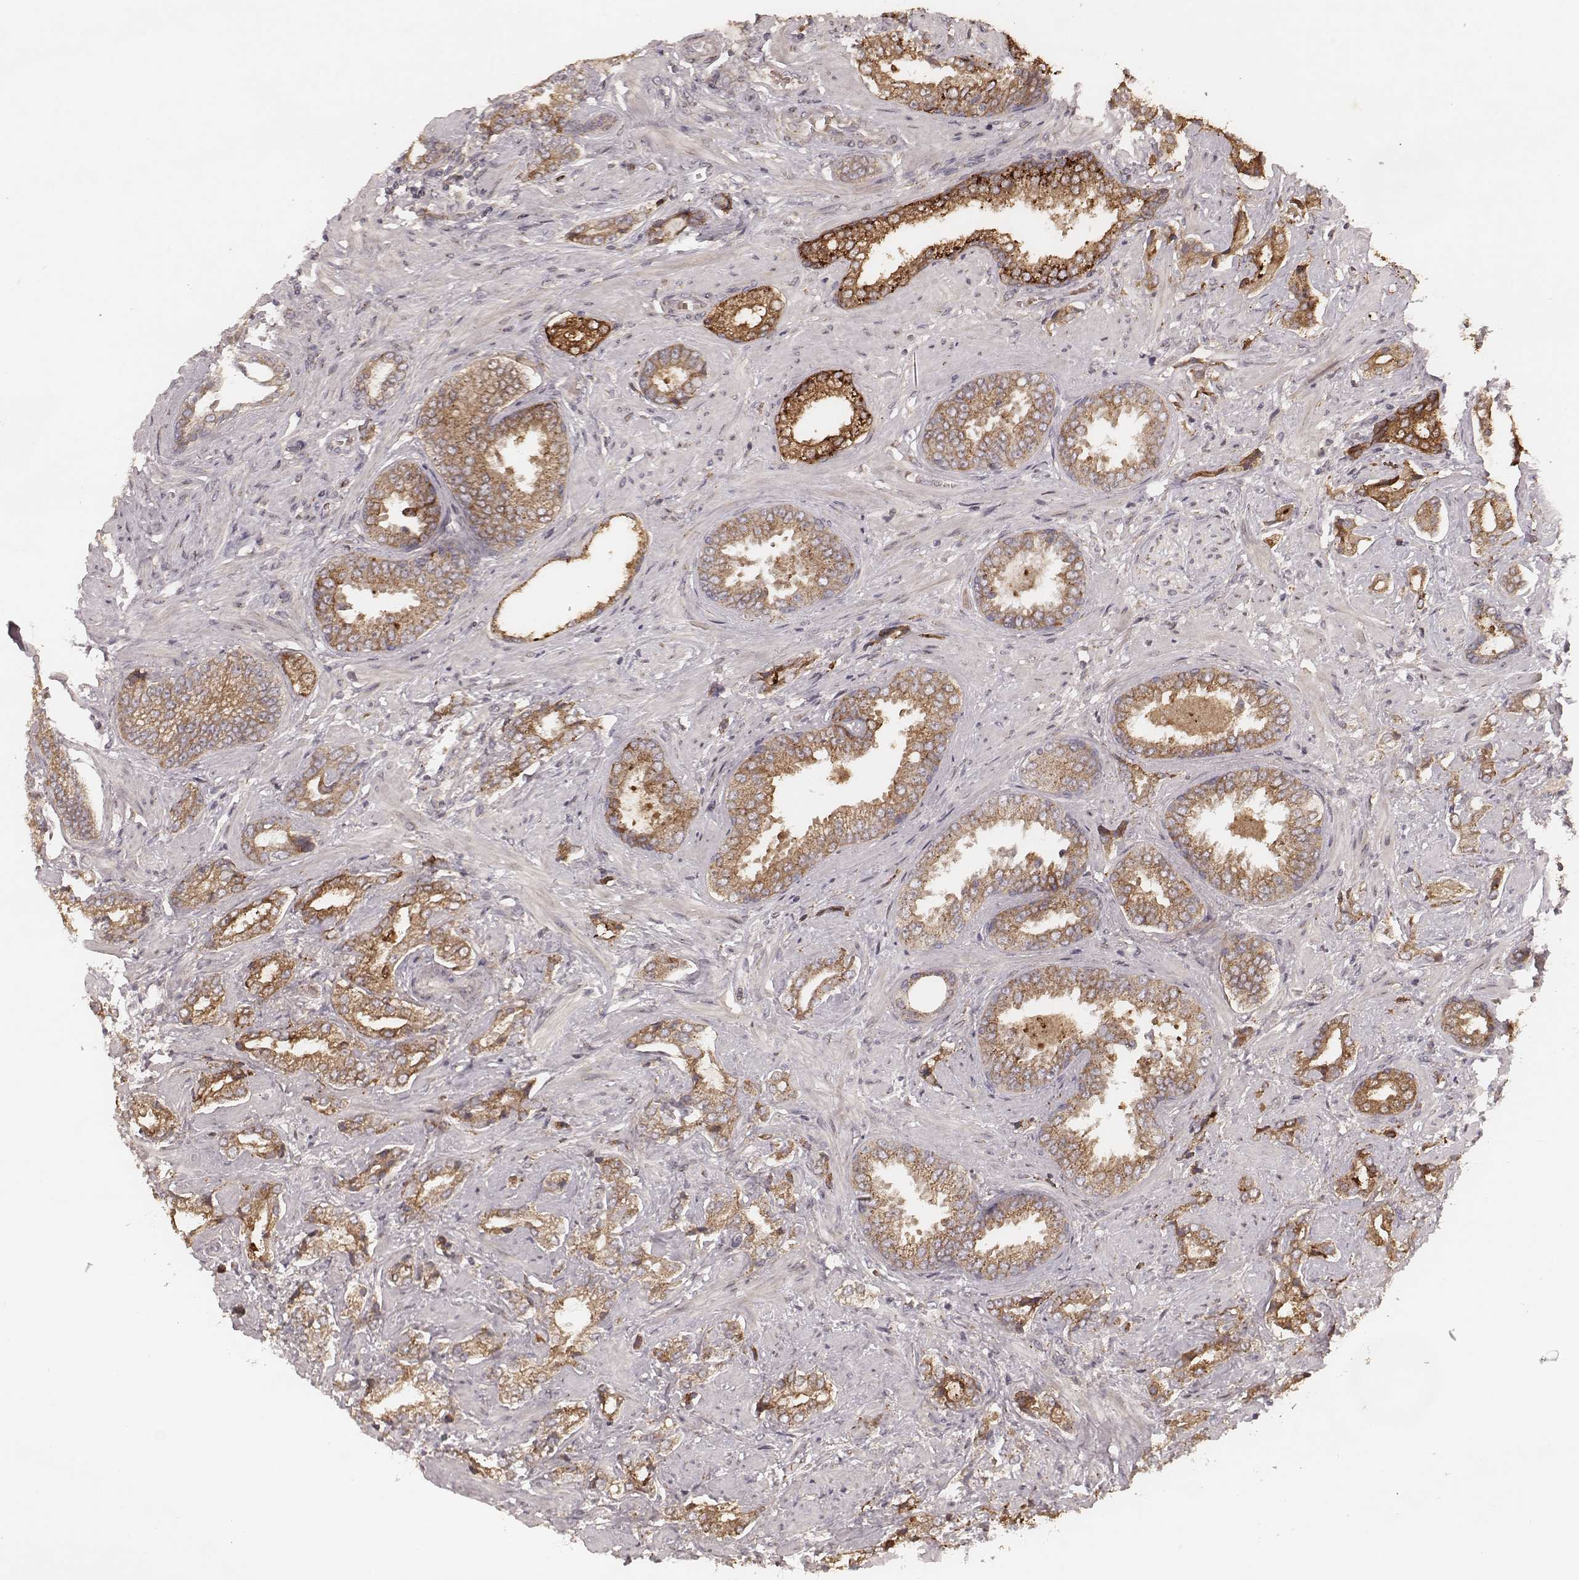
{"staining": {"intensity": "moderate", "quantity": ">75%", "location": "cytoplasmic/membranous"}, "tissue": "prostate cancer", "cell_type": "Tumor cells", "image_type": "cancer", "snomed": [{"axis": "morphology", "description": "Adenocarcinoma, Low grade"}, {"axis": "topography", "description": "Prostate"}], "caption": "The image shows immunohistochemical staining of prostate cancer. There is moderate cytoplasmic/membranous staining is identified in approximately >75% of tumor cells. (IHC, brightfield microscopy, high magnification).", "gene": "MYO19", "patient": {"sex": "male", "age": 61}}